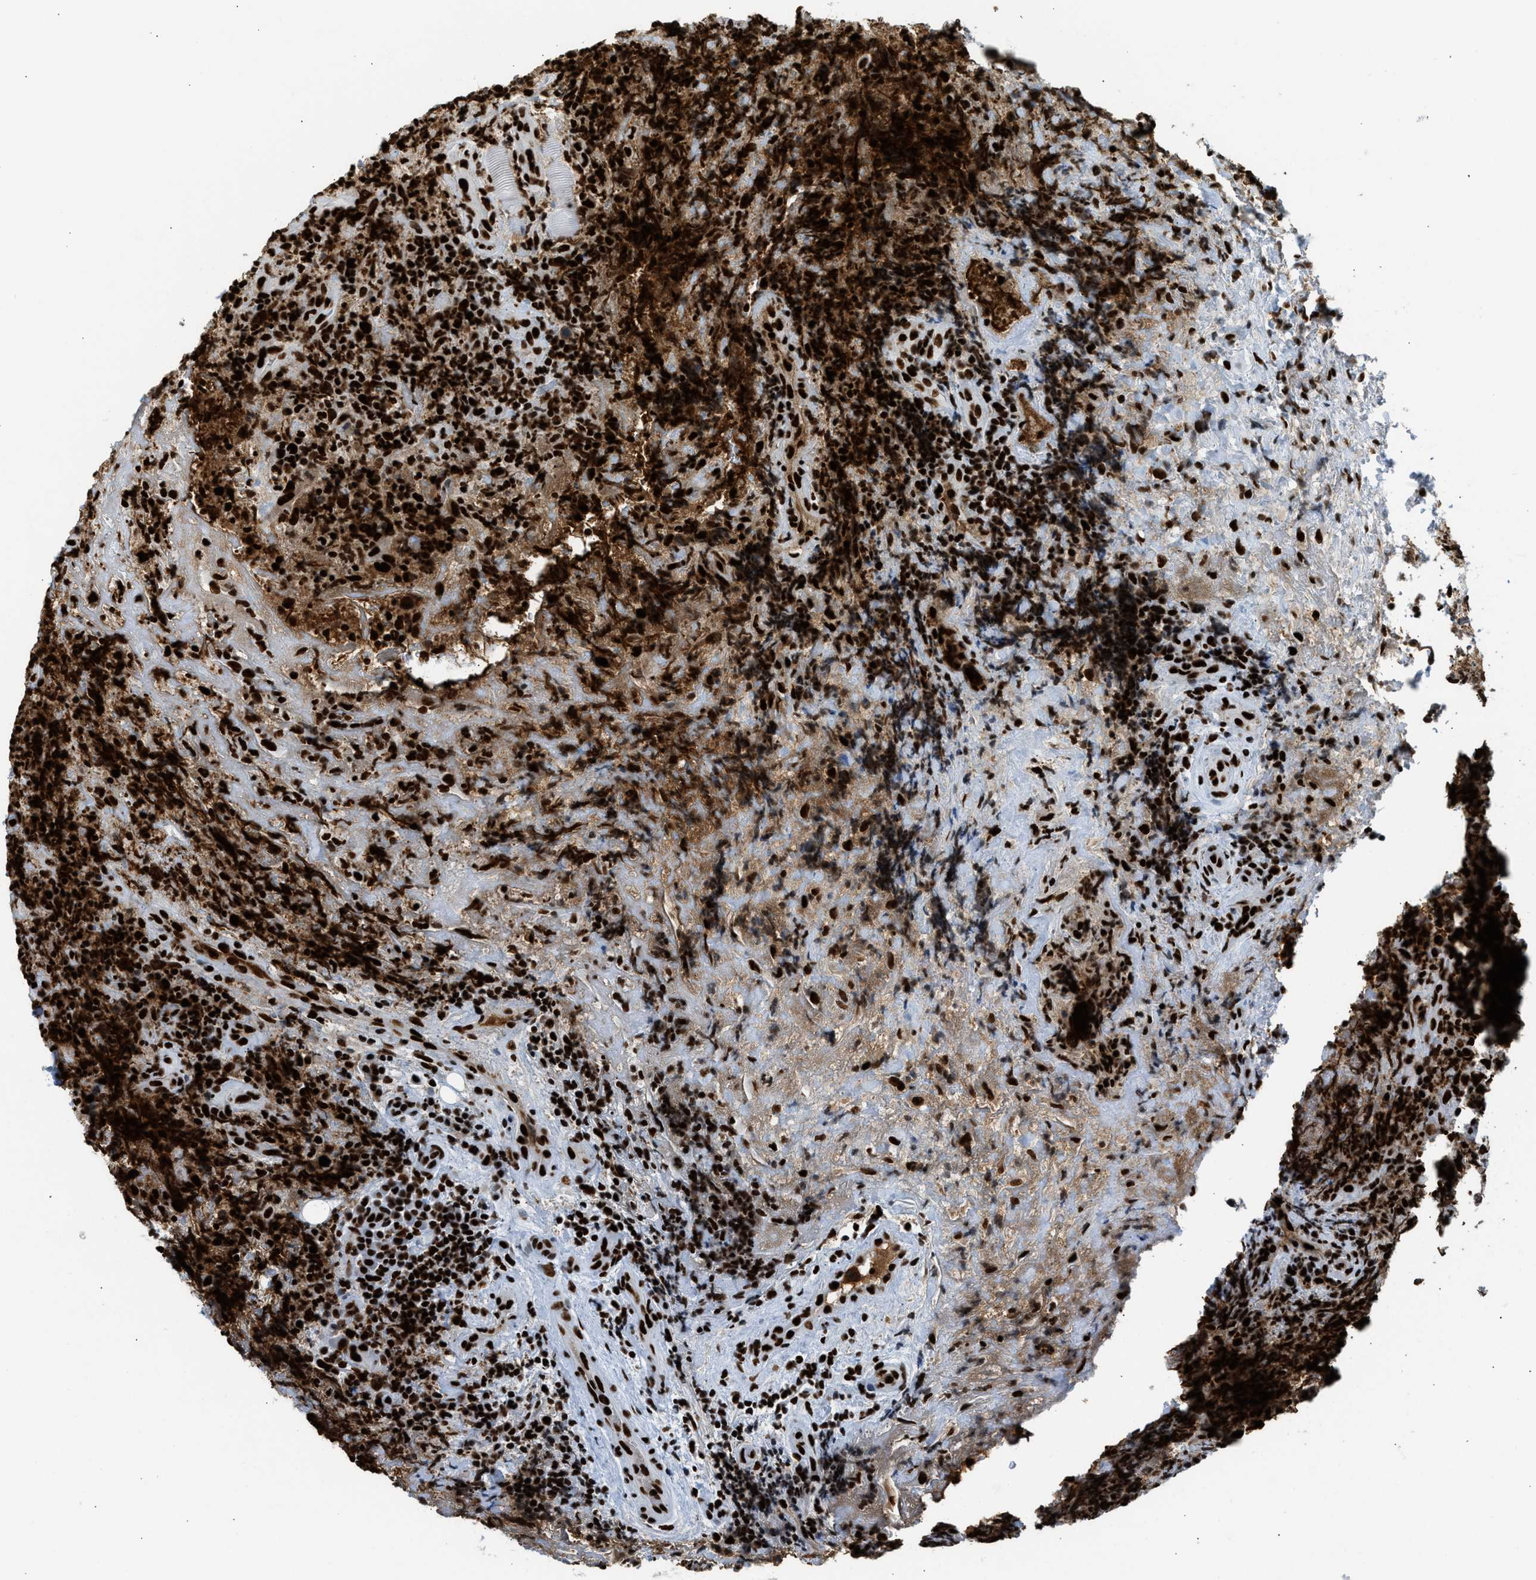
{"staining": {"intensity": "strong", "quantity": ">75%", "location": "nuclear"}, "tissue": "lymphoma", "cell_type": "Tumor cells", "image_type": "cancer", "snomed": [{"axis": "morphology", "description": "Malignant lymphoma, non-Hodgkin's type, High grade"}, {"axis": "topography", "description": "Tonsil"}], "caption": "Human lymphoma stained with a protein marker displays strong staining in tumor cells.", "gene": "PIF1", "patient": {"sex": "female", "age": 36}}